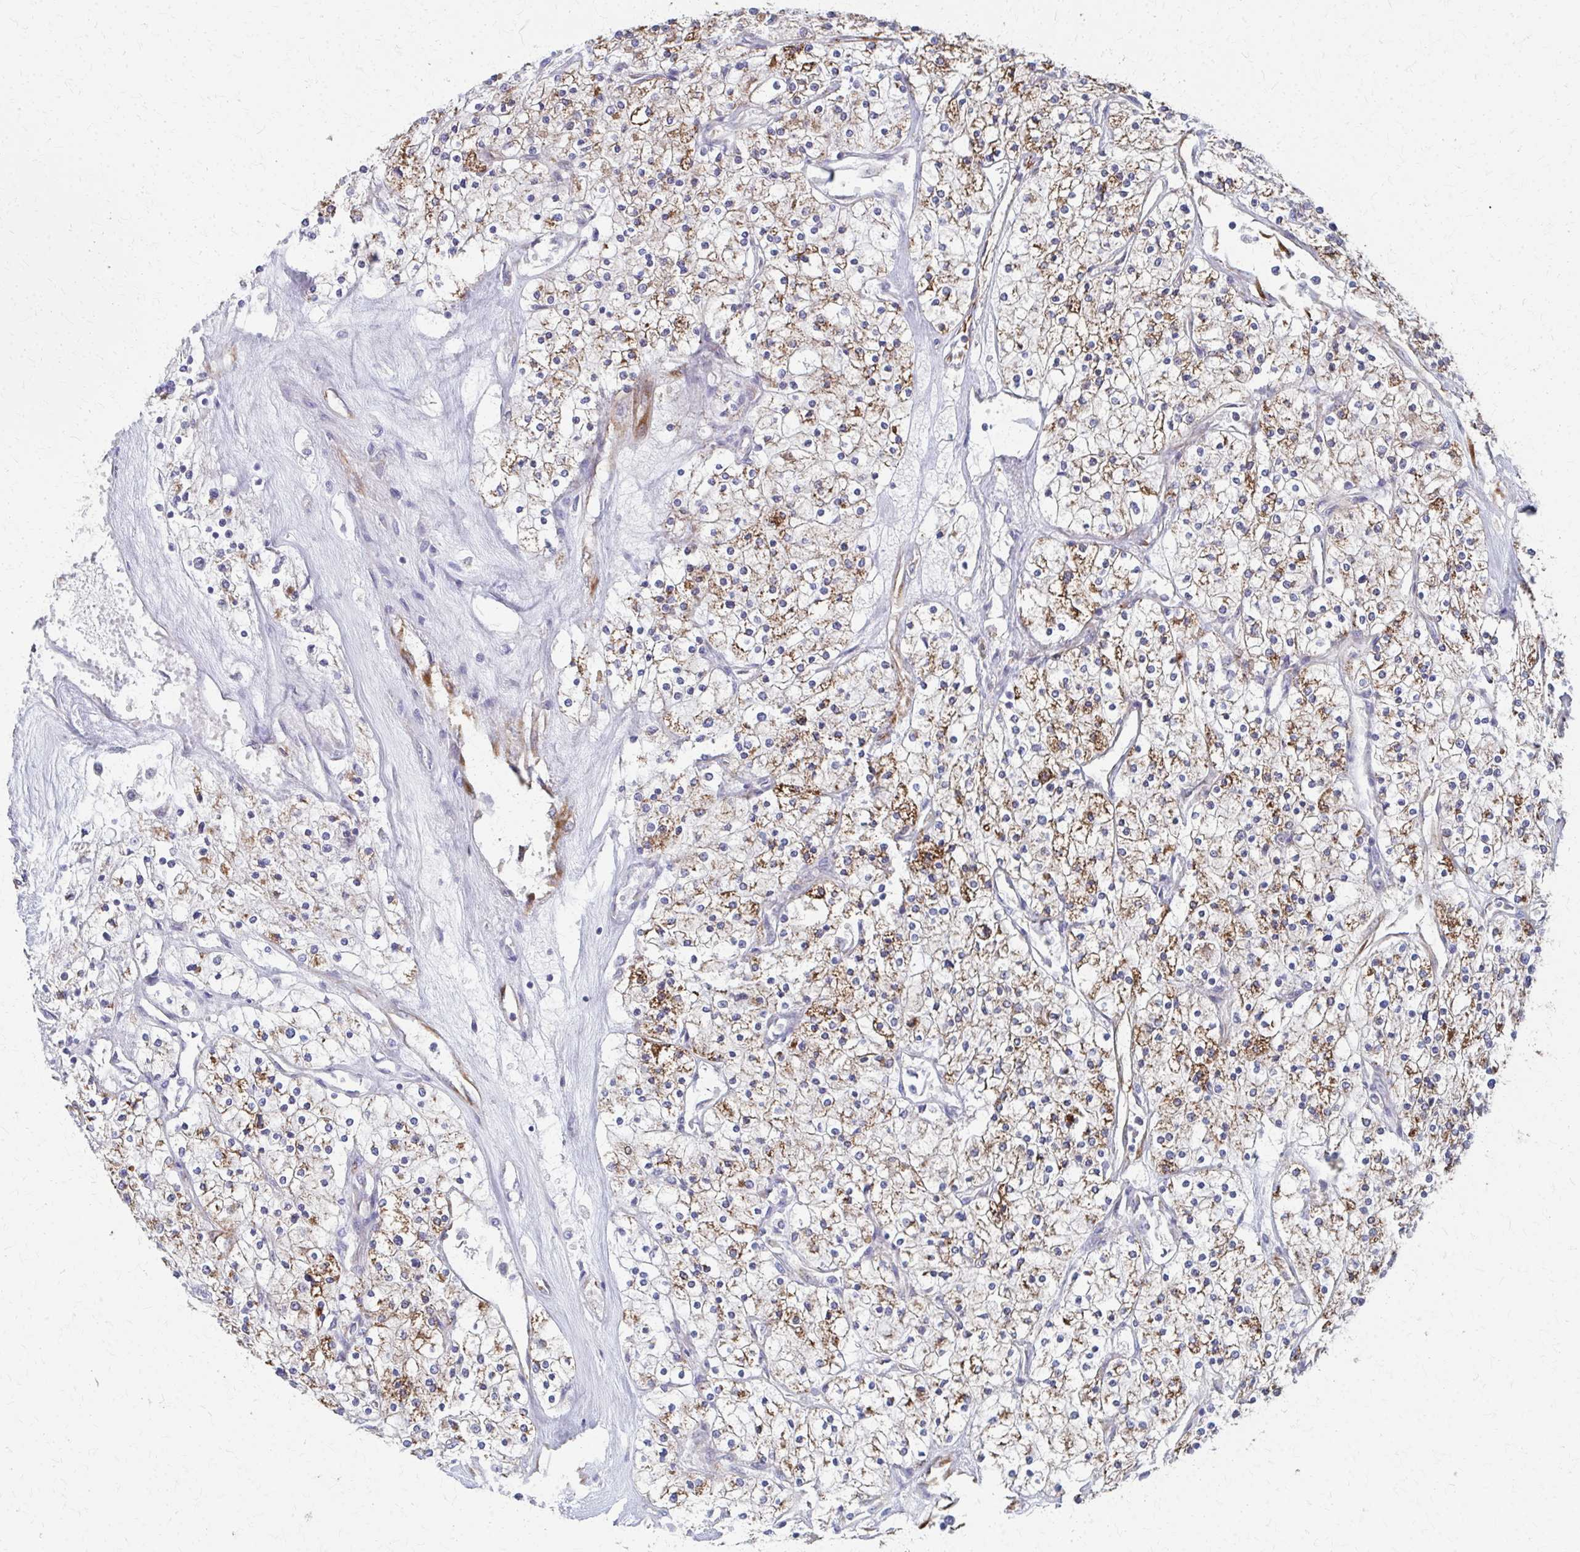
{"staining": {"intensity": "moderate", "quantity": ">75%", "location": "cytoplasmic/membranous"}, "tissue": "renal cancer", "cell_type": "Tumor cells", "image_type": "cancer", "snomed": [{"axis": "morphology", "description": "Adenocarcinoma, NOS"}, {"axis": "topography", "description": "Kidney"}], "caption": "Immunohistochemical staining of human adenocarcinoma (renal) displays medium levels of moderate cytoplasmic/membranous protein positivity in approximately >75% of tumor cells.", "gene": "FAHD1", "patient": {"sex": "male", "age": 80}}